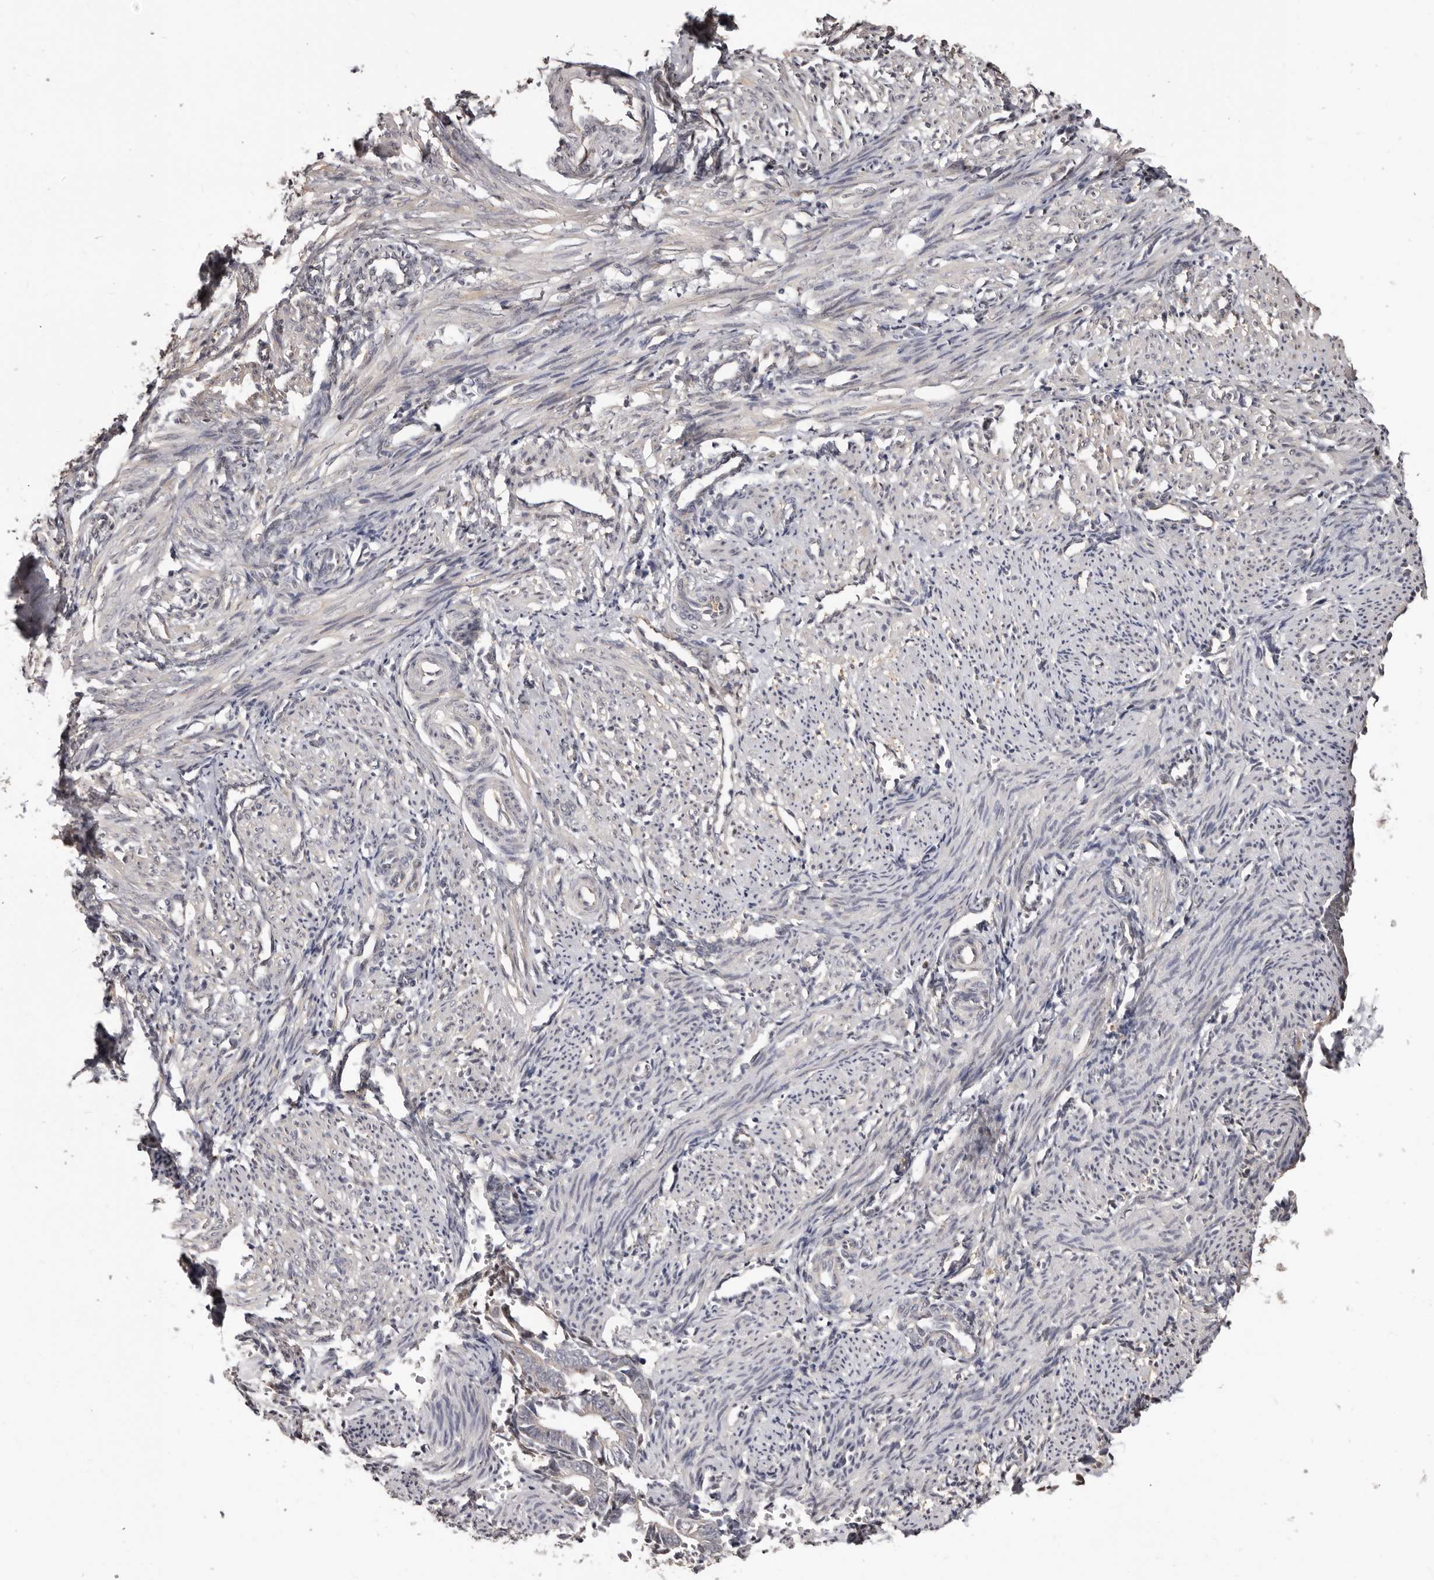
{"staining": {"intensity": "negative", "quantity": "none", "location": "none"}, "tissue": "smooth muscle", "cell_type": "Smooth muscle cells", "image_type": "normal", "snomed": [{"axis": "morphology", "description": "Normal tissue, NOS"}, {"axis": "topography", "description": "Endometrium"}], "caption": "Smooth muscle was stained to show a protein in brown. There is no significant expression in smooth muscle cells. (Brightfield microscopy of DAB immunohistochemistry (IHC) at high magnification).", "gene": "KHDRBS2", "patient": {"sex": "female", "age": 33}}